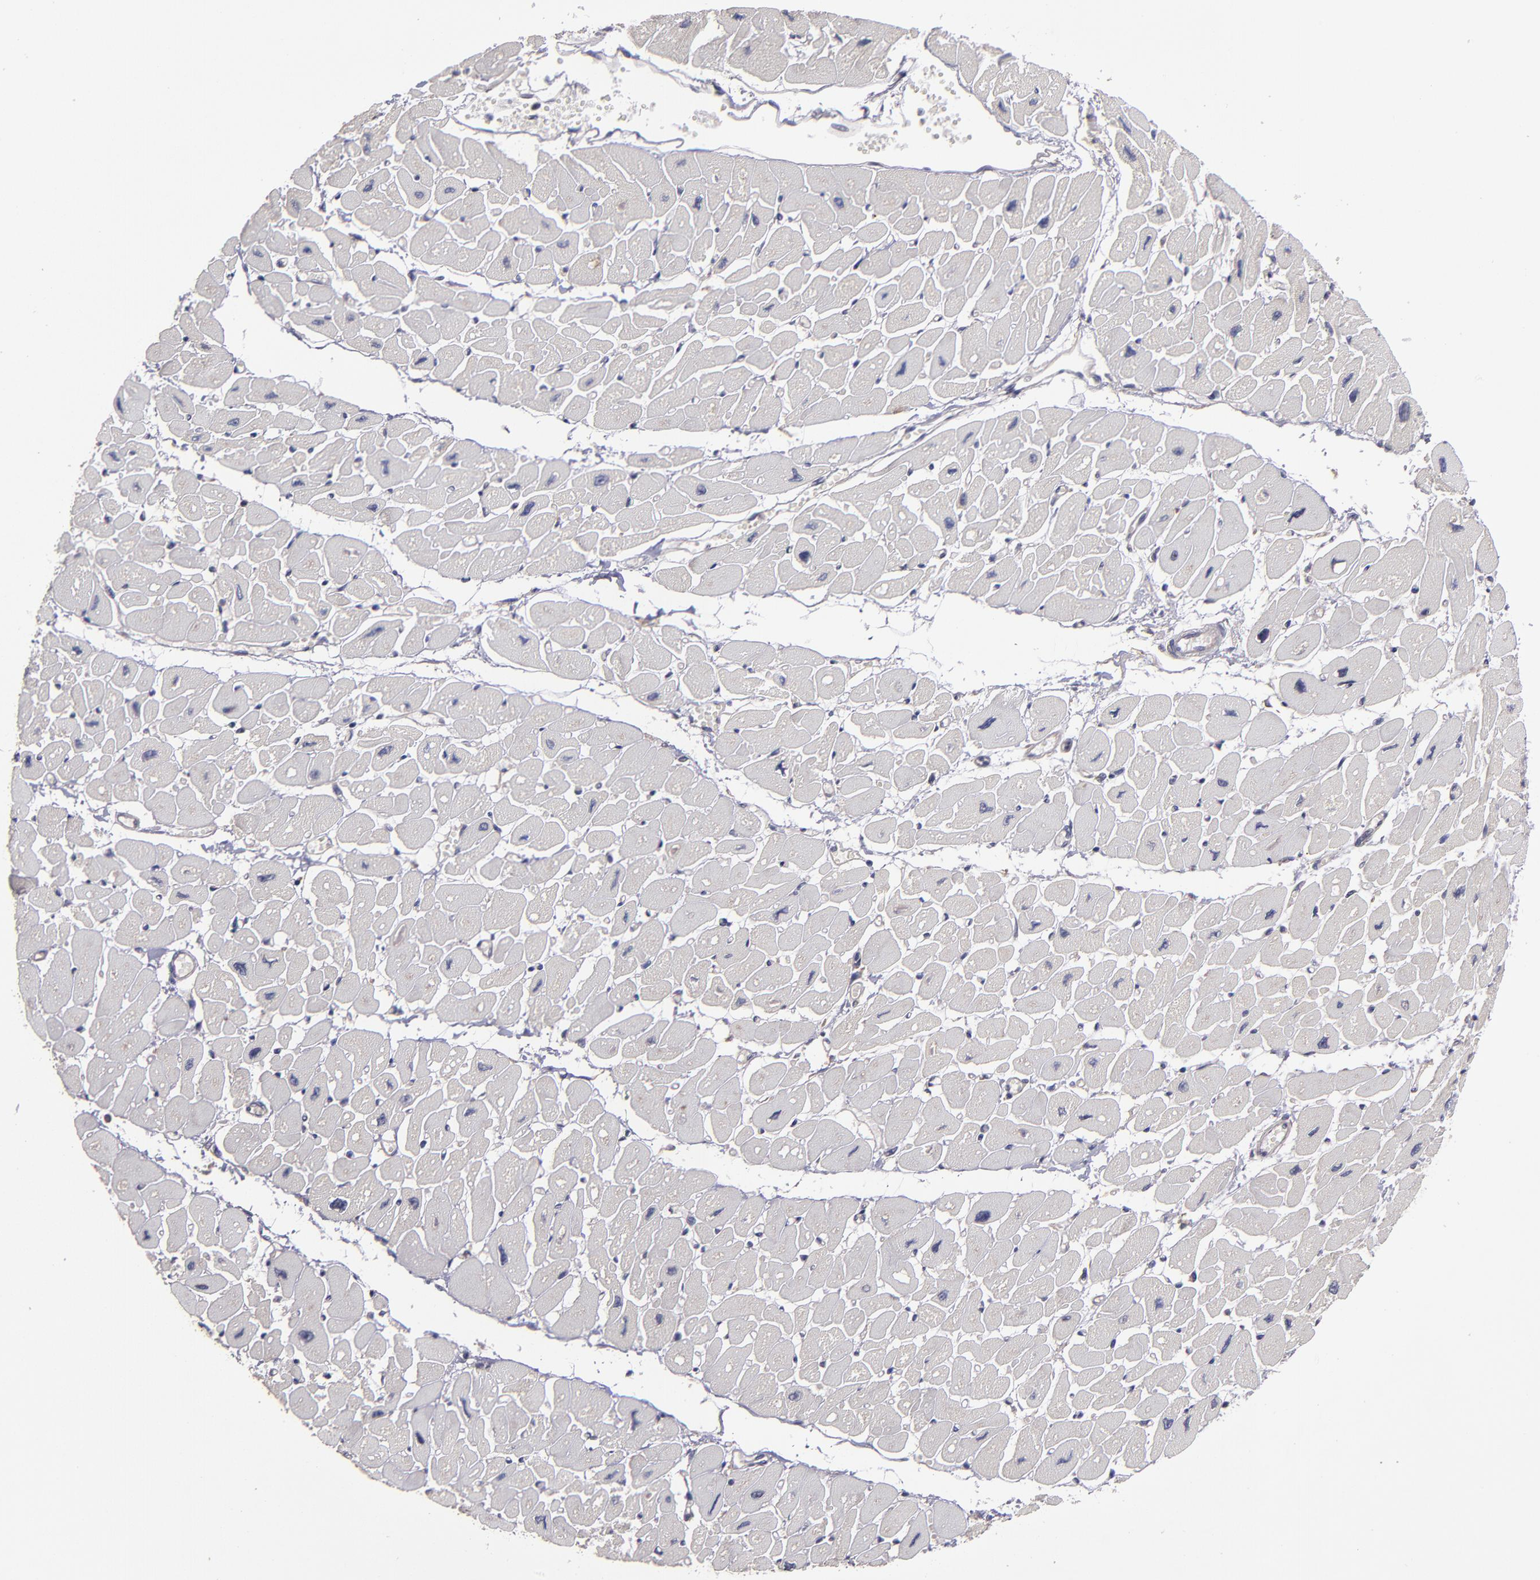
{"staining": {"intensity": "negative", "quantity": "none", "location": "none"}, "tissue": "heart muscle", "cell_type": "Cardiomyocytes", "image_type": "normal", "snomed": [{"axis": "morphology", "description": "Normal tissue, NOS"}, {"axis": "topography", "description": "Heart"}], "caption": "This is an immunohistochemistry (IHC) micrograph of benign human heart muscle. There is no positivity in cardiomyocytes.", "gene": "NF2", "patient": {"sex": "female", "age": 54}}